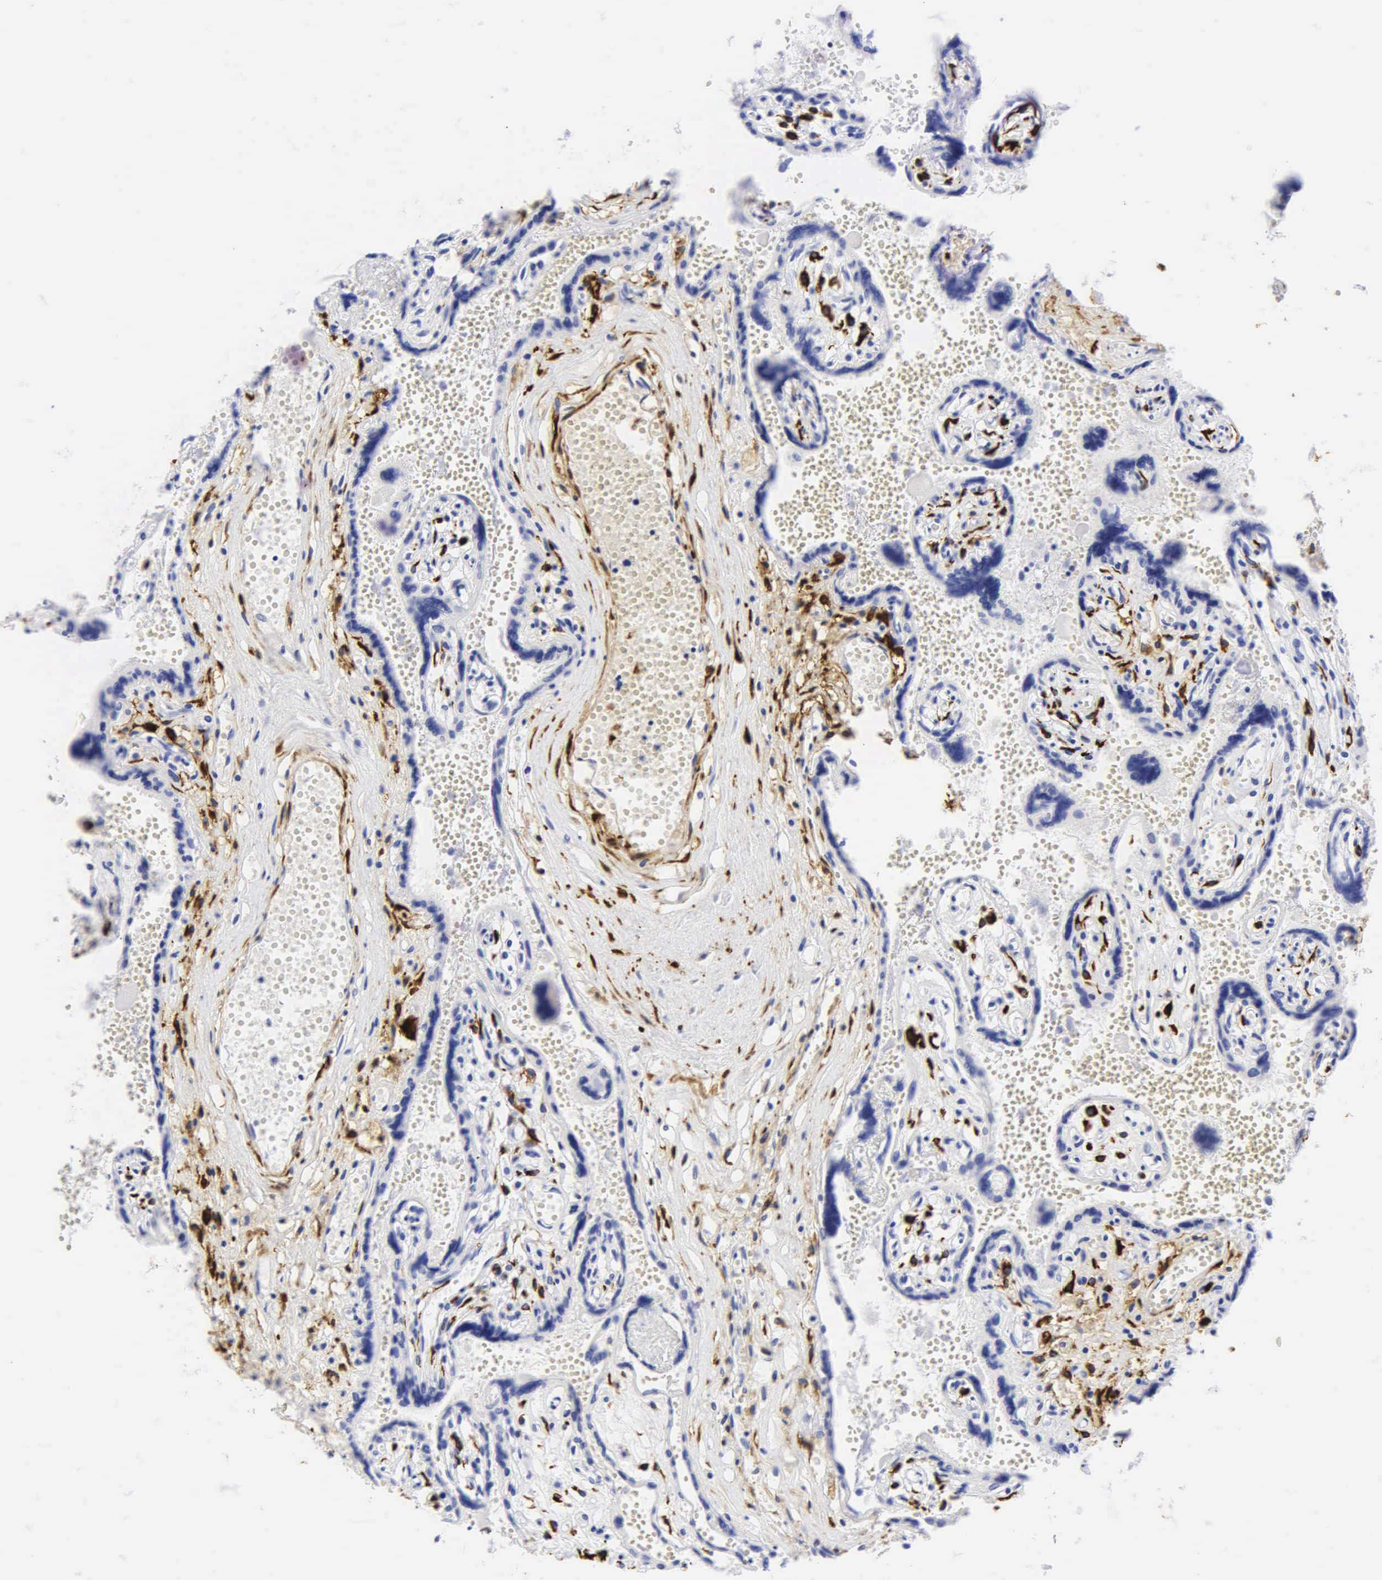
{"staining": {"intensity": "negative", "quantity": "none", "location": "none"}, "tissue": "placenta", "cell_type": "Decidual cells", "image_type": "normal", "snomed": [{"axis": "morphology", "description": "Normal tissue, NOS"}, {"axis": "topography", "description": "Placenta"}], "caption": "The histopathology image demonstrates no staining of decidual cells in benign placenta. (DAB immunohistochemistry, high magnification).", "gene": "DES", "patient": {"sex": "female", "age": 40}}